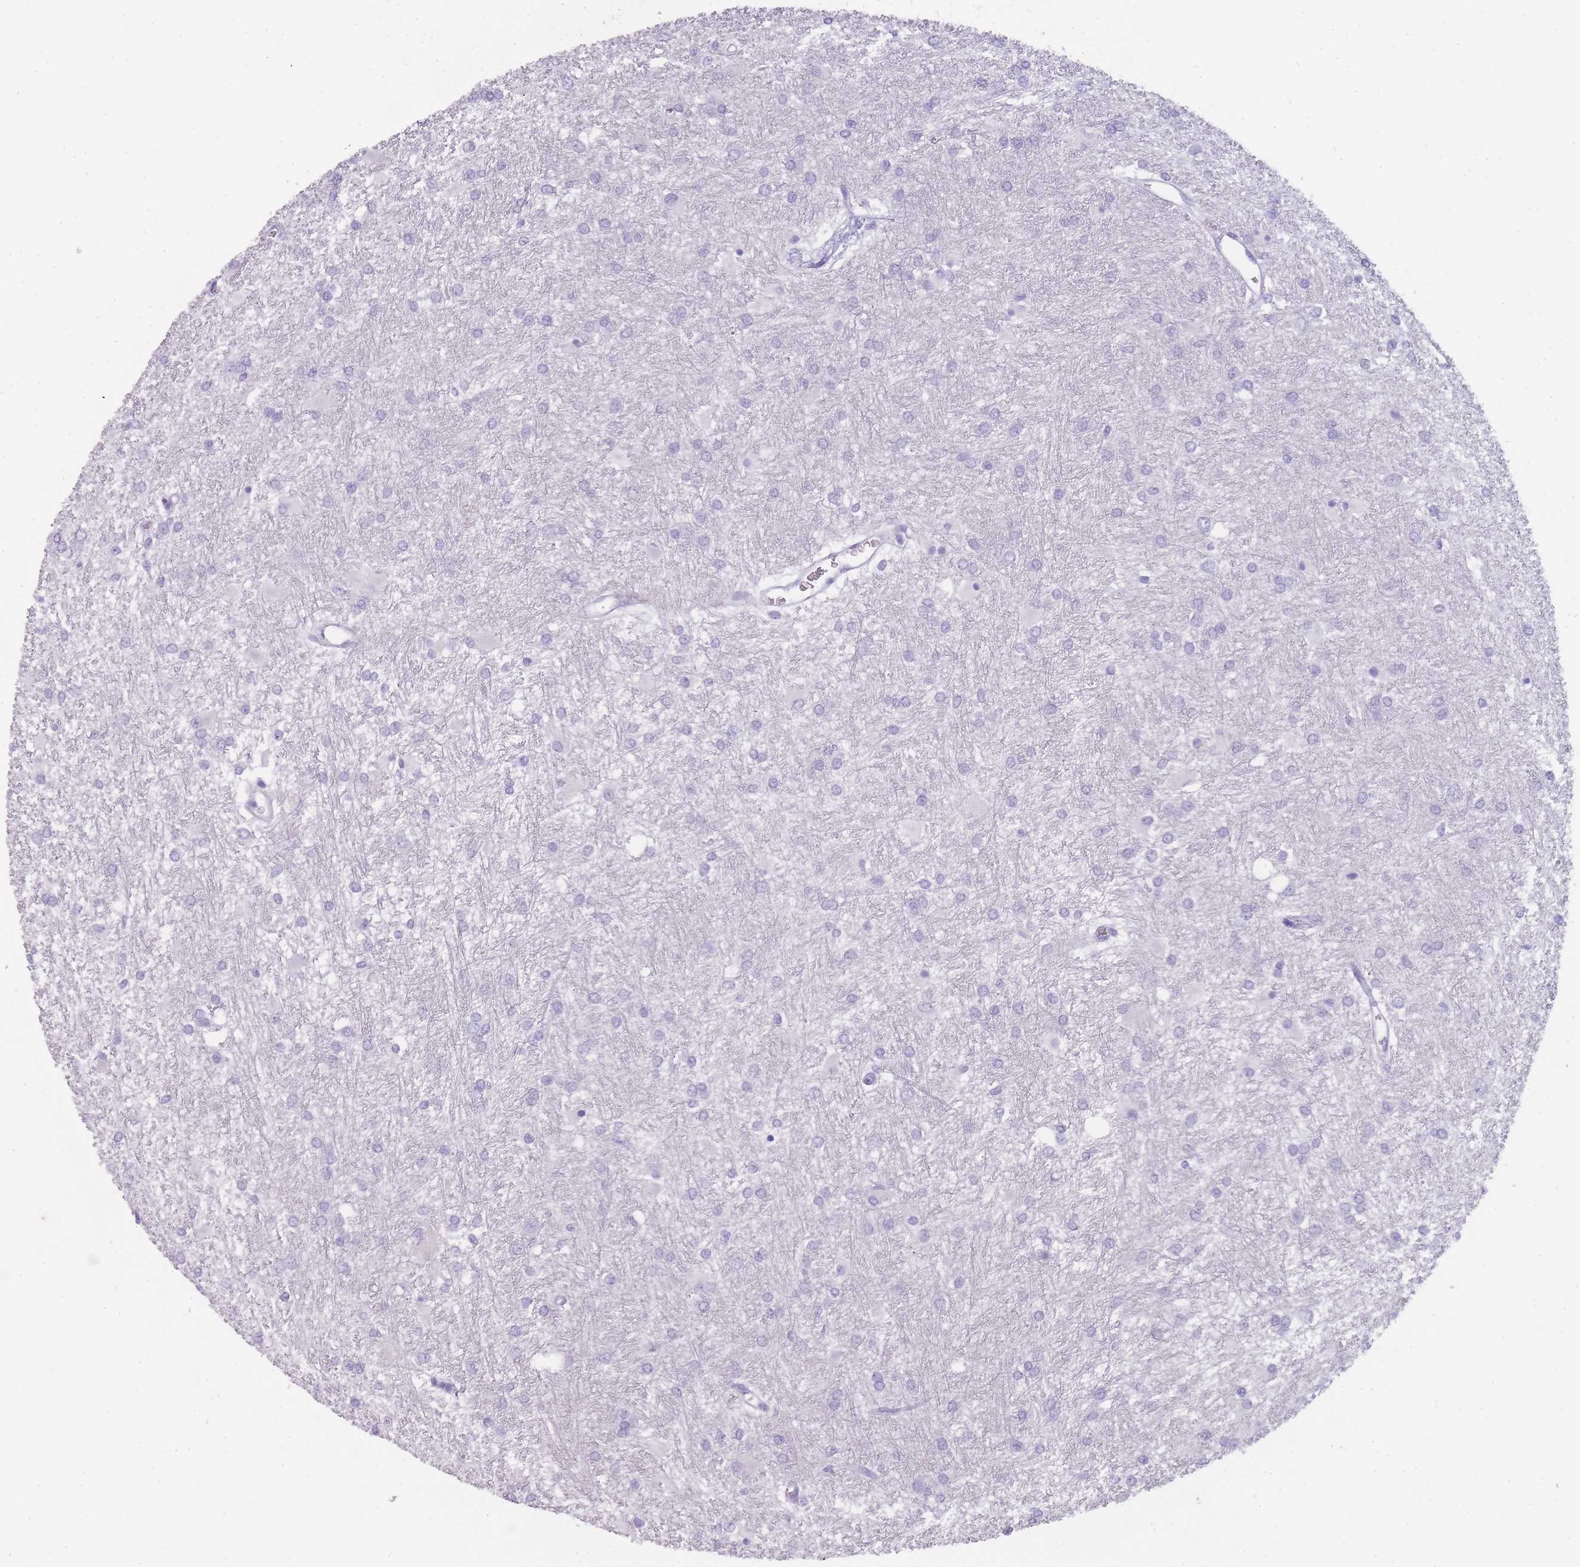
{"staining": {"intensity": "negative", "quantity": "none", "location": "none"}, "tissue": "glioma", "cell_type": "Tumor cells", "image_type": "cancer", "snomed": [{"axis": "morphology", "description": "Glioma, malignant, High grade"}, {"axis": "topography", "description": "Brain"}], "caption": "DAB (3,3'-diaminobenzidine) immunohistochemical staining of glioma displays no significant expression in tumor cells. (DAB (3,3'-diaminobenzidine) IHC, high magnification).", "gene": "TCP11", "patient": {"sex": "female", "age": 50}}